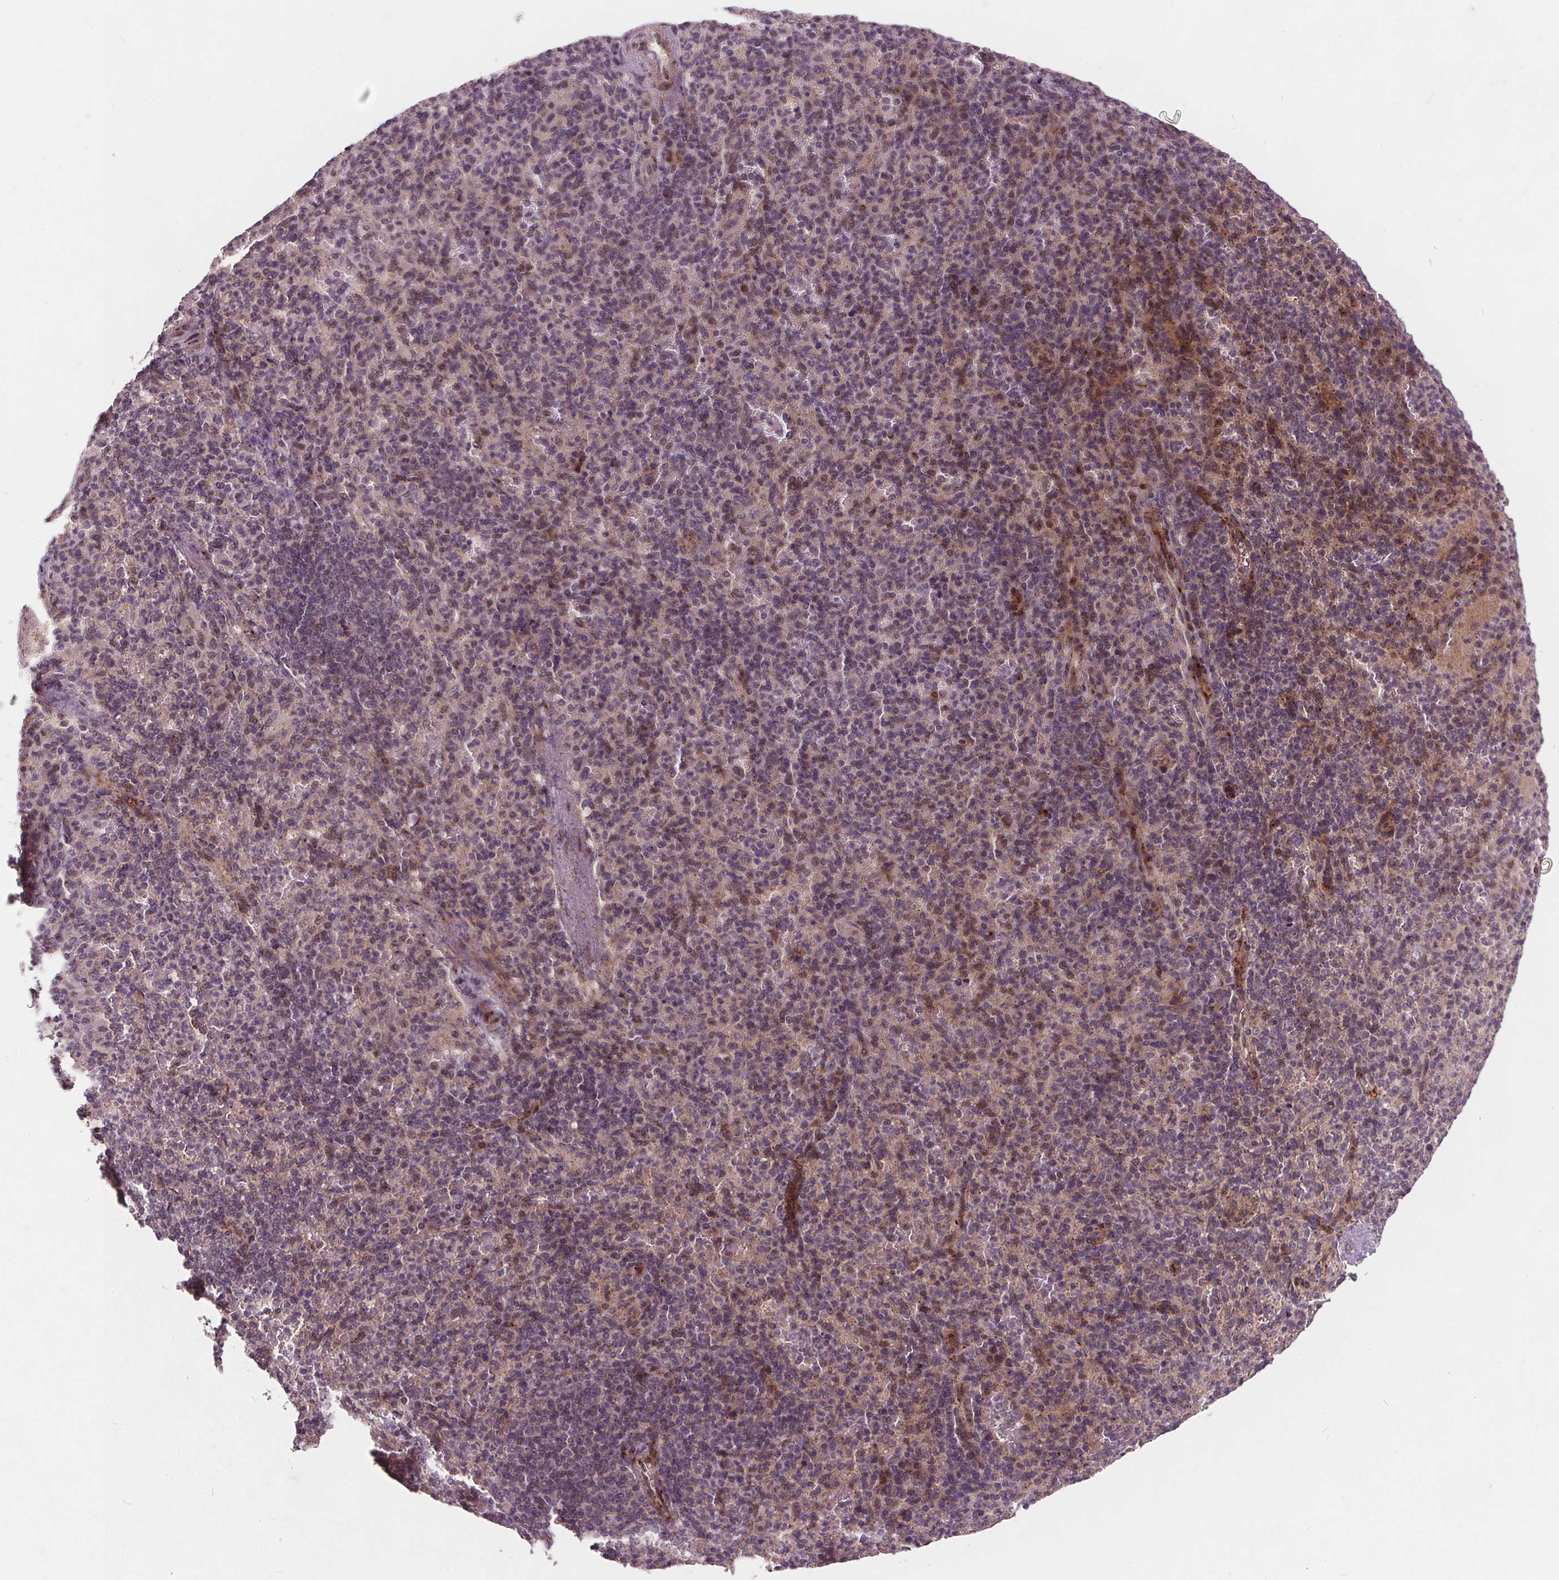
{"staining": {"intensity": "weak", "quantity": "<25%", "location": "cytoplasmic/membranous"}, "tissue": "spleen", "cell_type": "Cells in red pulp", "image_type": "normal", "snomed": [{"axis": "morphology", "description": "Normal tissue, NOS"}, {"axis": "topography", "description": "Spleen"}], "caption": "Cells in red pulp show no significant protein positivity in unremarkable spleen. The staining is performed using DAB brown chromogen with nuclei counter-stained in using hematoxylin.", "gene": "CSNK1G2", "patient": {"sex": "female", "age": 74}}